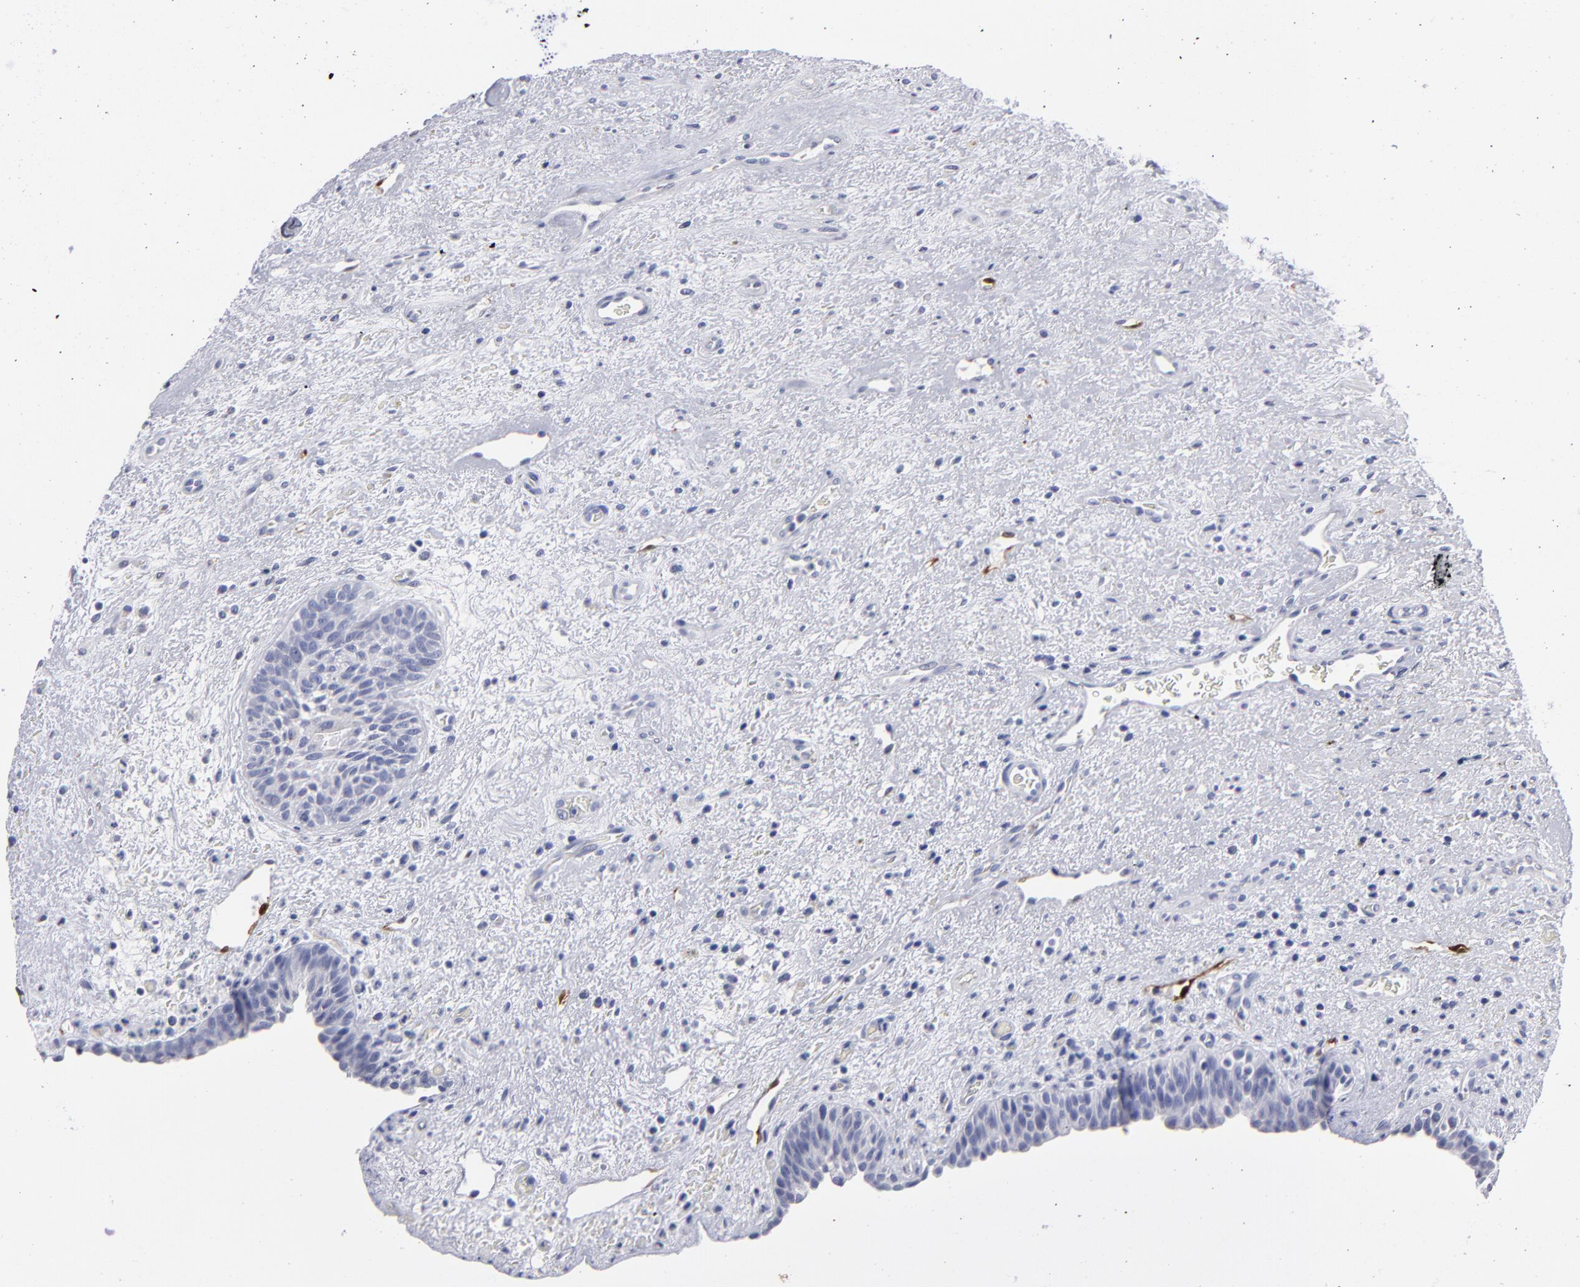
{"staining": {"intensity": "strong", "quantity": ">75%", "location": "cytoplasmic/membranous"}, "tissue": "urinary bladder", "cell_type": "Urothelial cells", "image_type": "normal", "snomed": [{"axis": "morphology", "description": "Normal tissue, NOS"}, {"axis": "topography", "description": "Urinary bladder"}], "caption": "Normal urinary bladder demonstrates strong cytoplasmic/membranous staining in approximately >75% of urothelial cells, visualized by immunohistochemistry. Immunohistochemistry (ihc) stains the protein of interest in brown and the nuclei are stained blue.", "gene": "FABP4", "patient": {"sex": "male", "age": 48}}